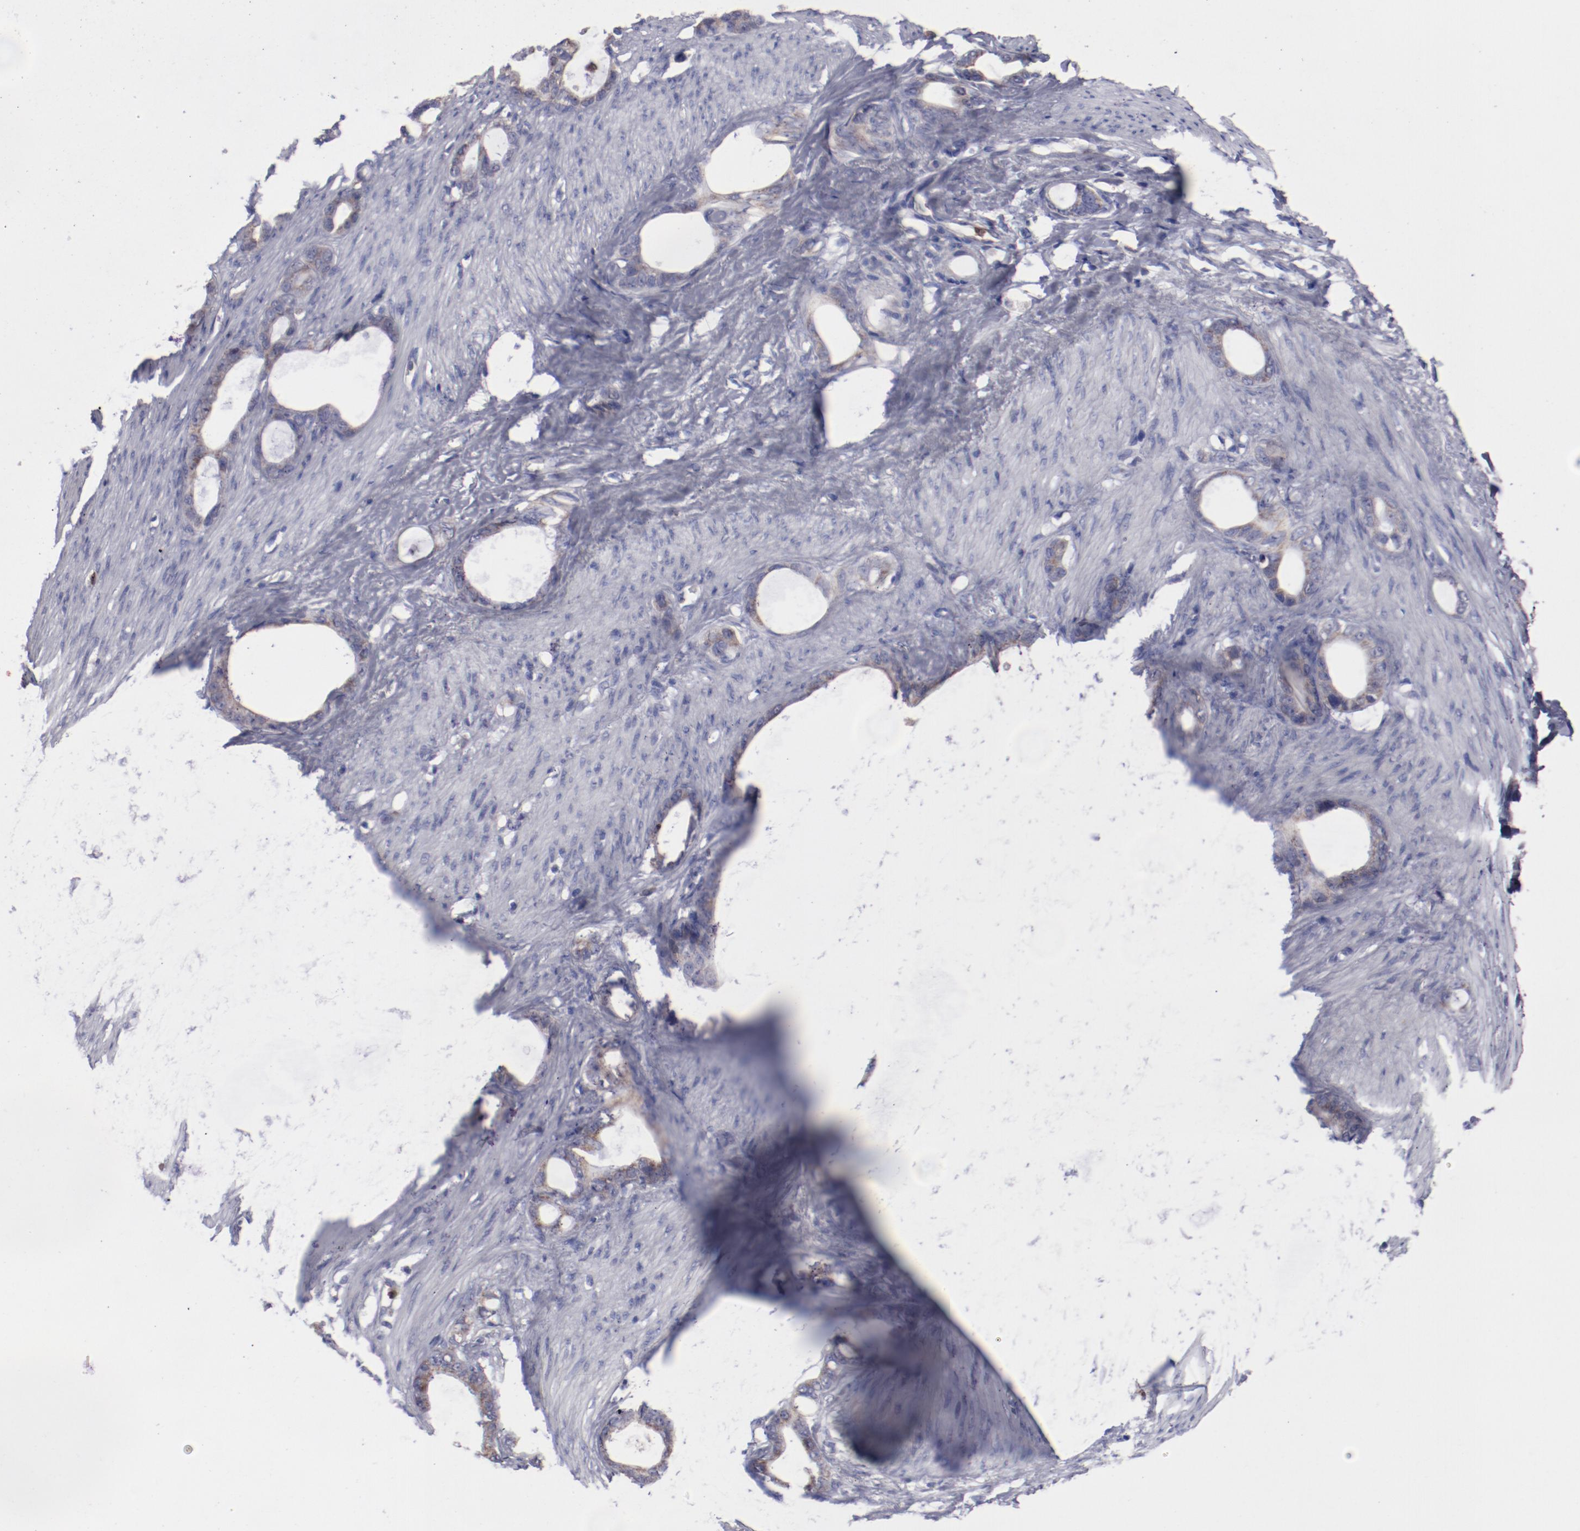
{"staining": {"intensity": "weak", "quantity": ">75%", "location": "cytoplasmic/membranous"}, "tissue": "stomach cancer", "cell_type": "Tumor cells", "image_type": "cancer", "snomed": [{"axis": "morphology", "description": "Adenocarcinoma, NOS"}, {"axis": "topography", "description": "Stomach"}], "caption": "Immunohistochemistry (IHC) image of neoplastic tissue: stomach adenocarcinoma stained using IHC exhibits low levels of weak protein expression localized specifically in the cytoplasmic/membranous of tumor cells, appearing as a cytoplasmic/membranous brown color.", "gene": "FGR", "patient": {"sex": "female", "age": 75}}